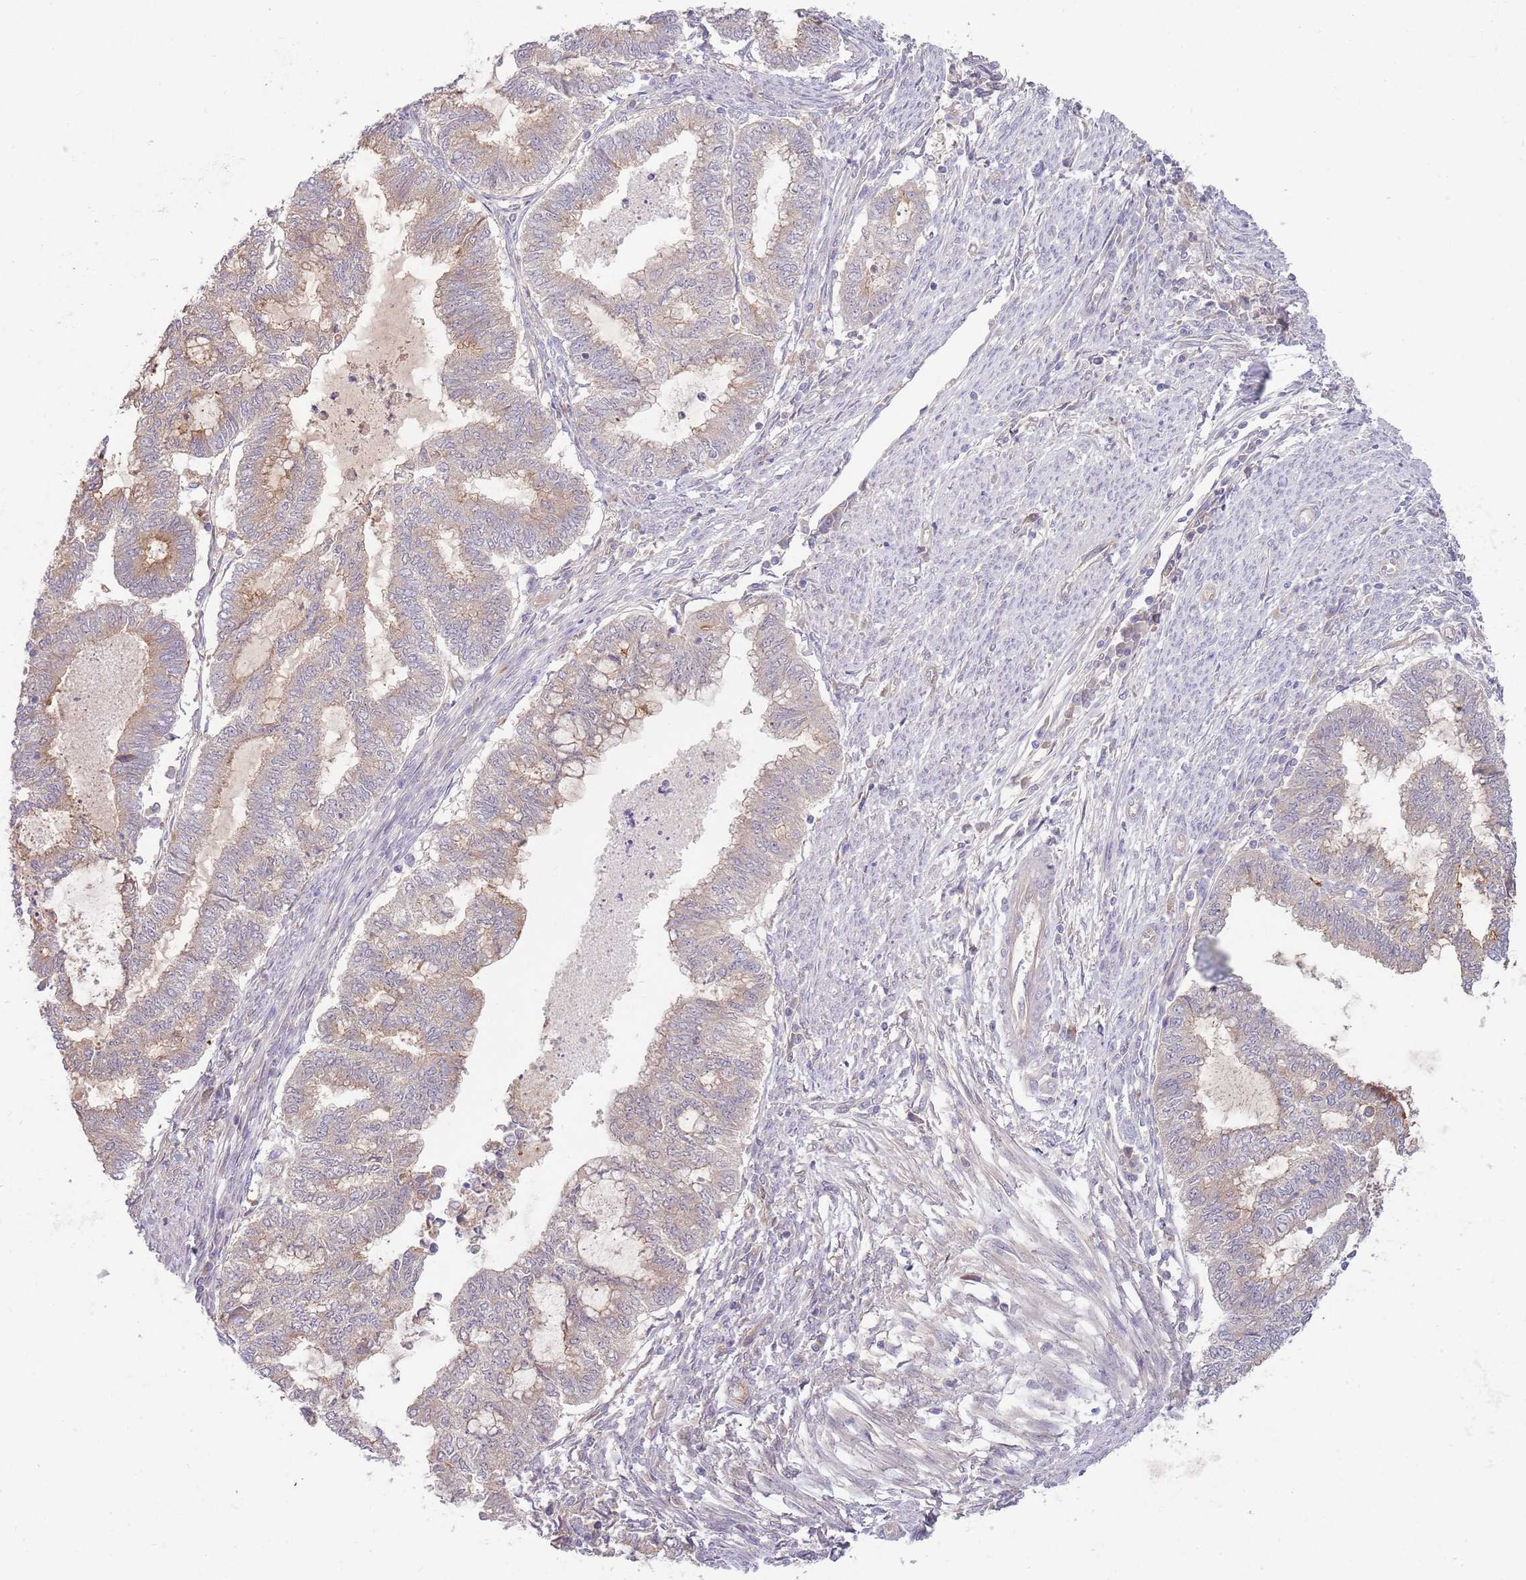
{"staining": {"intensity": "weak", "quantity": "25%-75%", "location": "cytoplasmic/membranous"}, "tissue": "endometrial cancer", "cell_type": "Tumor cells", "image_type": "cancer", "snomed": [{"axis": "morphology", "description": "Adenocarcinoma, NOS"}, {"axis": "topography", "description": "Endometrium"}], "caption": "IHC staining of adenocarcinoma (endometrial), which shows low levels of weak cytoplasmic/membranous expression in approximately 25%-75% of tumor cells indicating weak cytoplasmic/membranous protein positivity. The staining was performed using DAB (3,3'-diaminobenzidine) (brown) for protein detection and nuclei were counterstained in hematoxylin (blue).", "gene": "SAV1", "patient": {"sex": "female", "age": 79}}